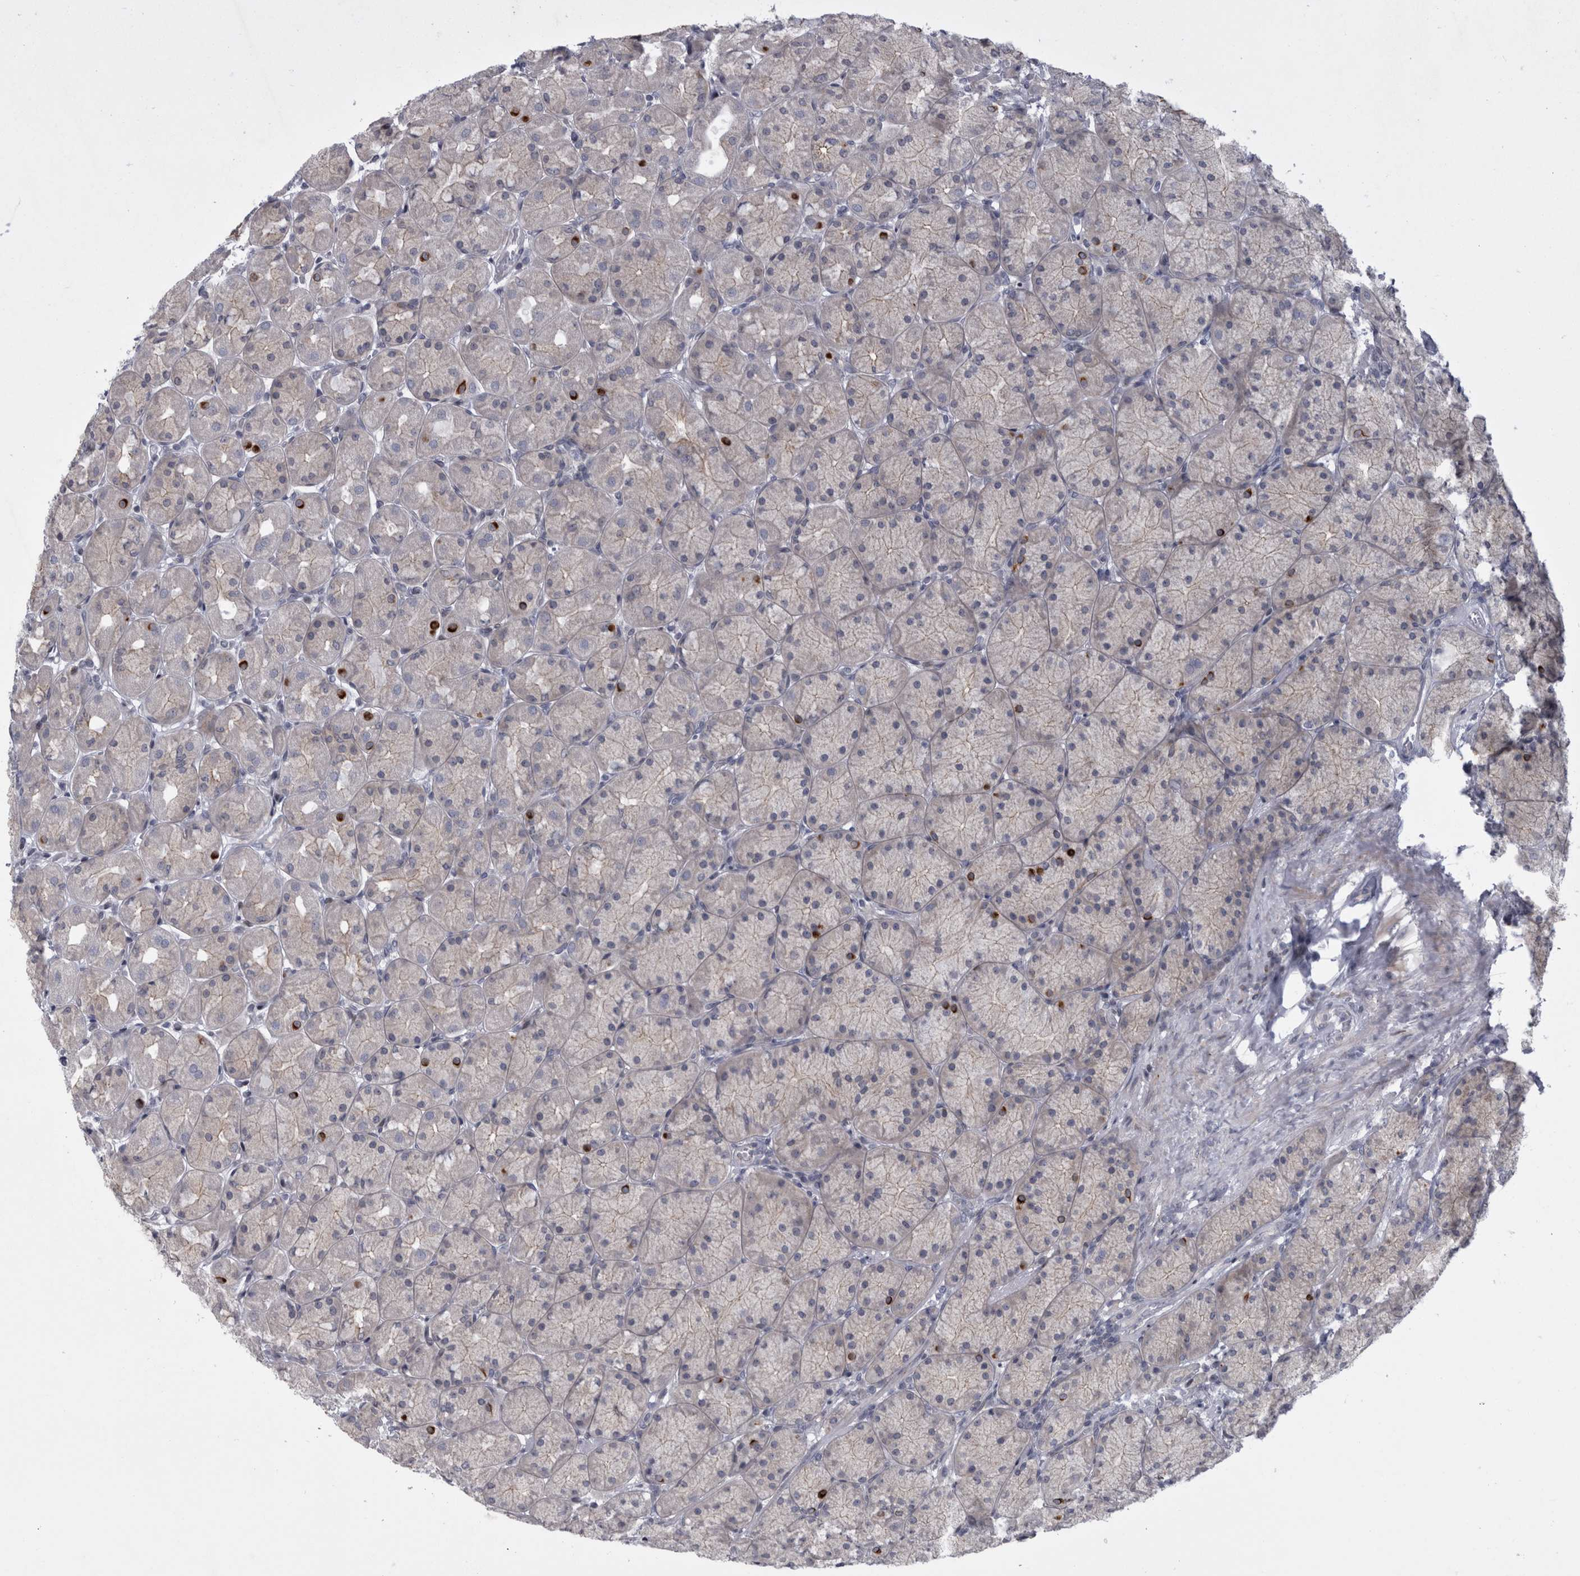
{"staining": {"intensity": "strong", "quantity": "<25%", "location": "cytoplasmic/membranous"}, "tissue": "stomach", "cell_type": "Glandular cells", "image_type": "normal", "snomed": [{"axis": "morphology", "description": "Normal tissue, NOS"}, {"axis": "topography", "description": "Stomach, upper"}], "caption": "Unremarkable stomach displays strong cytoplasmic/membranous positivity in about <25% of glandular cells Immunohistochemistry (ihc) stains the protein of interest in brown and the nuclei are stained blue..", "gene": "UTP25", "patient": {"sex": "female", "age": 56}}